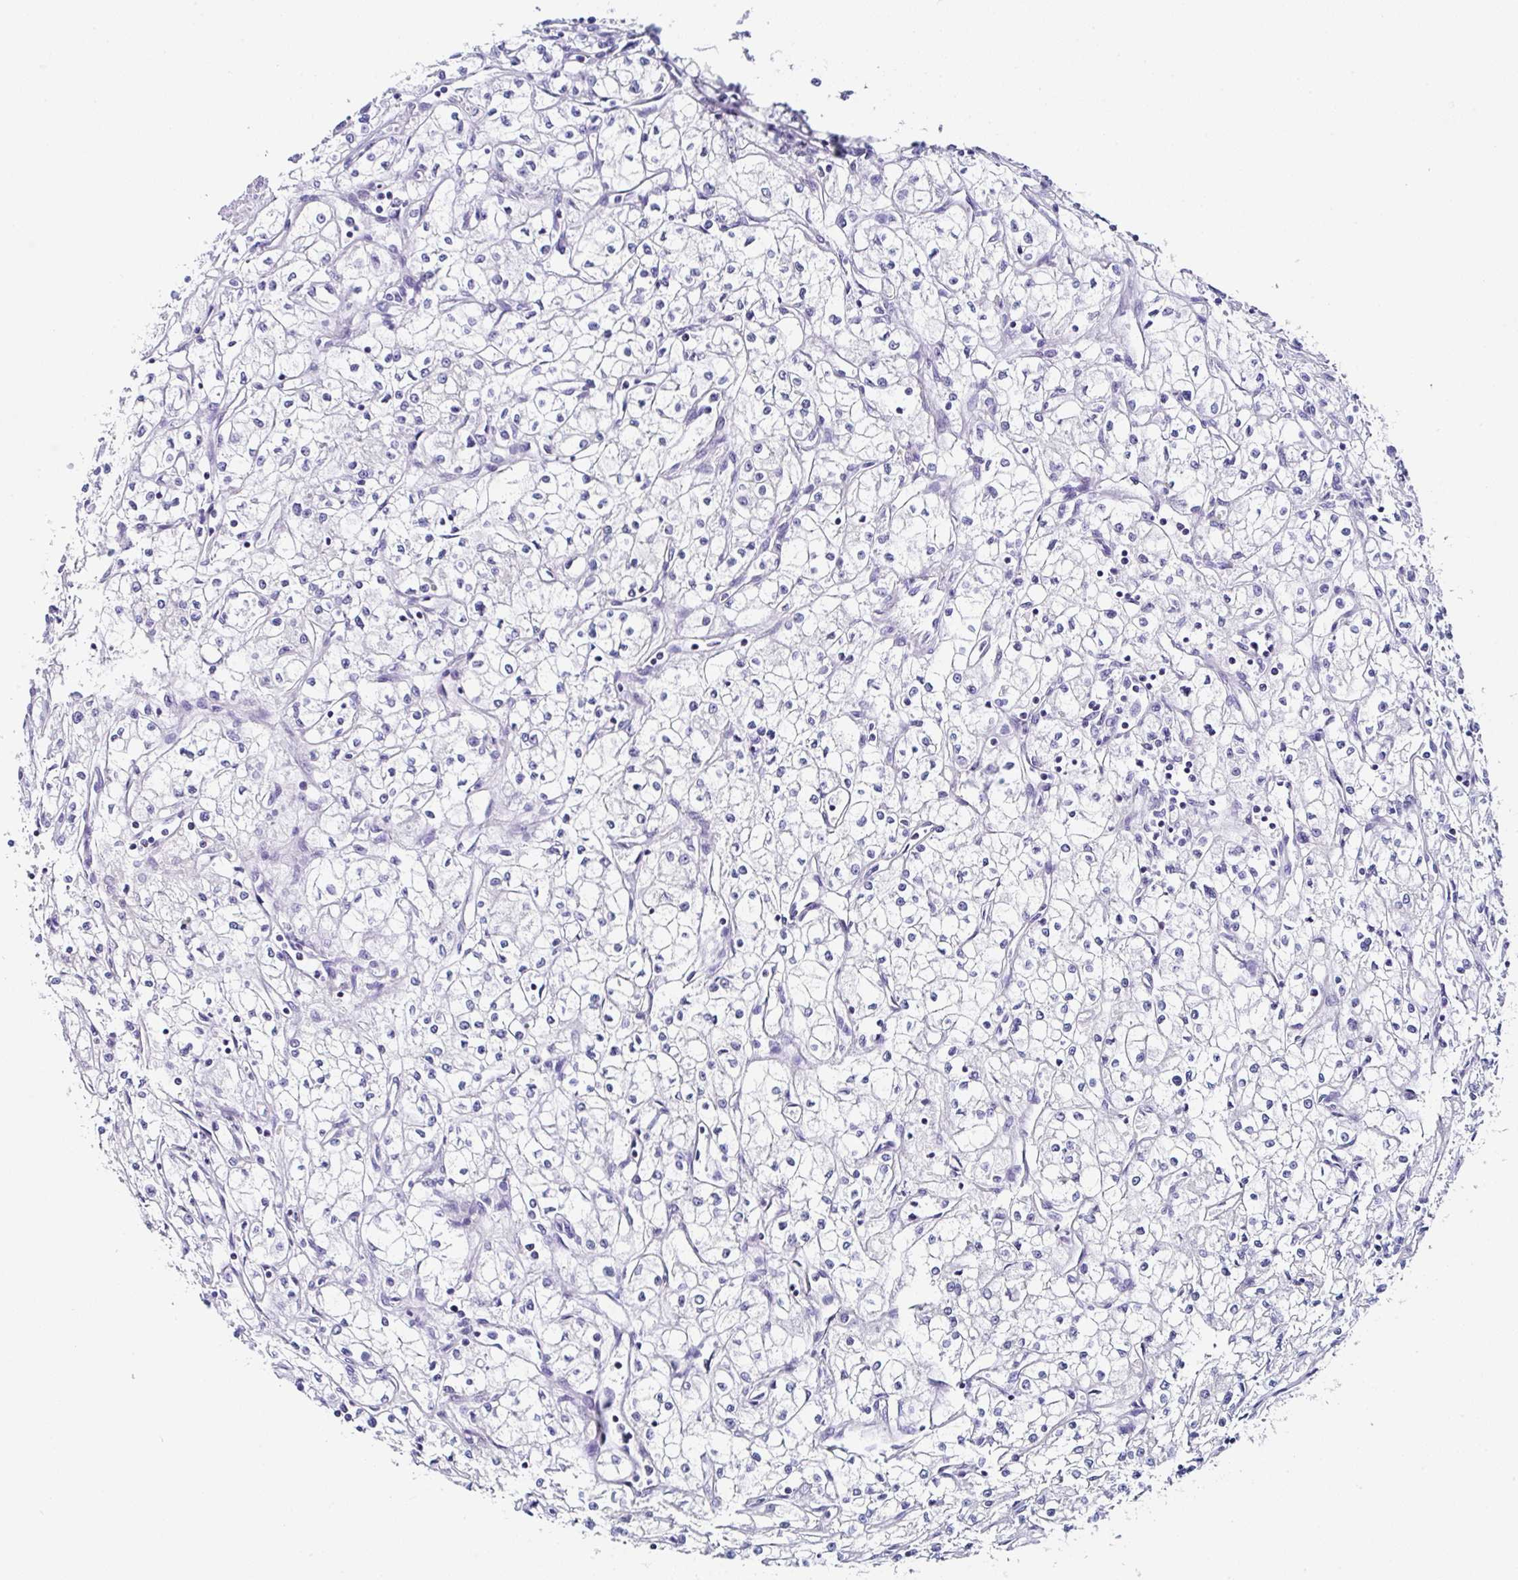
{"staining": {"intensity": "negative", "quantity": "none", "location": "none"}, "tissue": "renal cancer", "cell_type": "Tumor cells", "image_type": "cancer", "snomed": [{"axis": "morphology", "description": "Adenocarcinoma, NOS"}, {"axis": "topography", "description": "Kidney"}], "caption": "Immunohistochemistry photomicrograph of neoplastic tissue: renal adenocarcinoma stained with DAB reveals no significant protein expression in tumor cells.", "gene": "TMPRSS11E", "patient": {"sex": "male", "age": 59}}